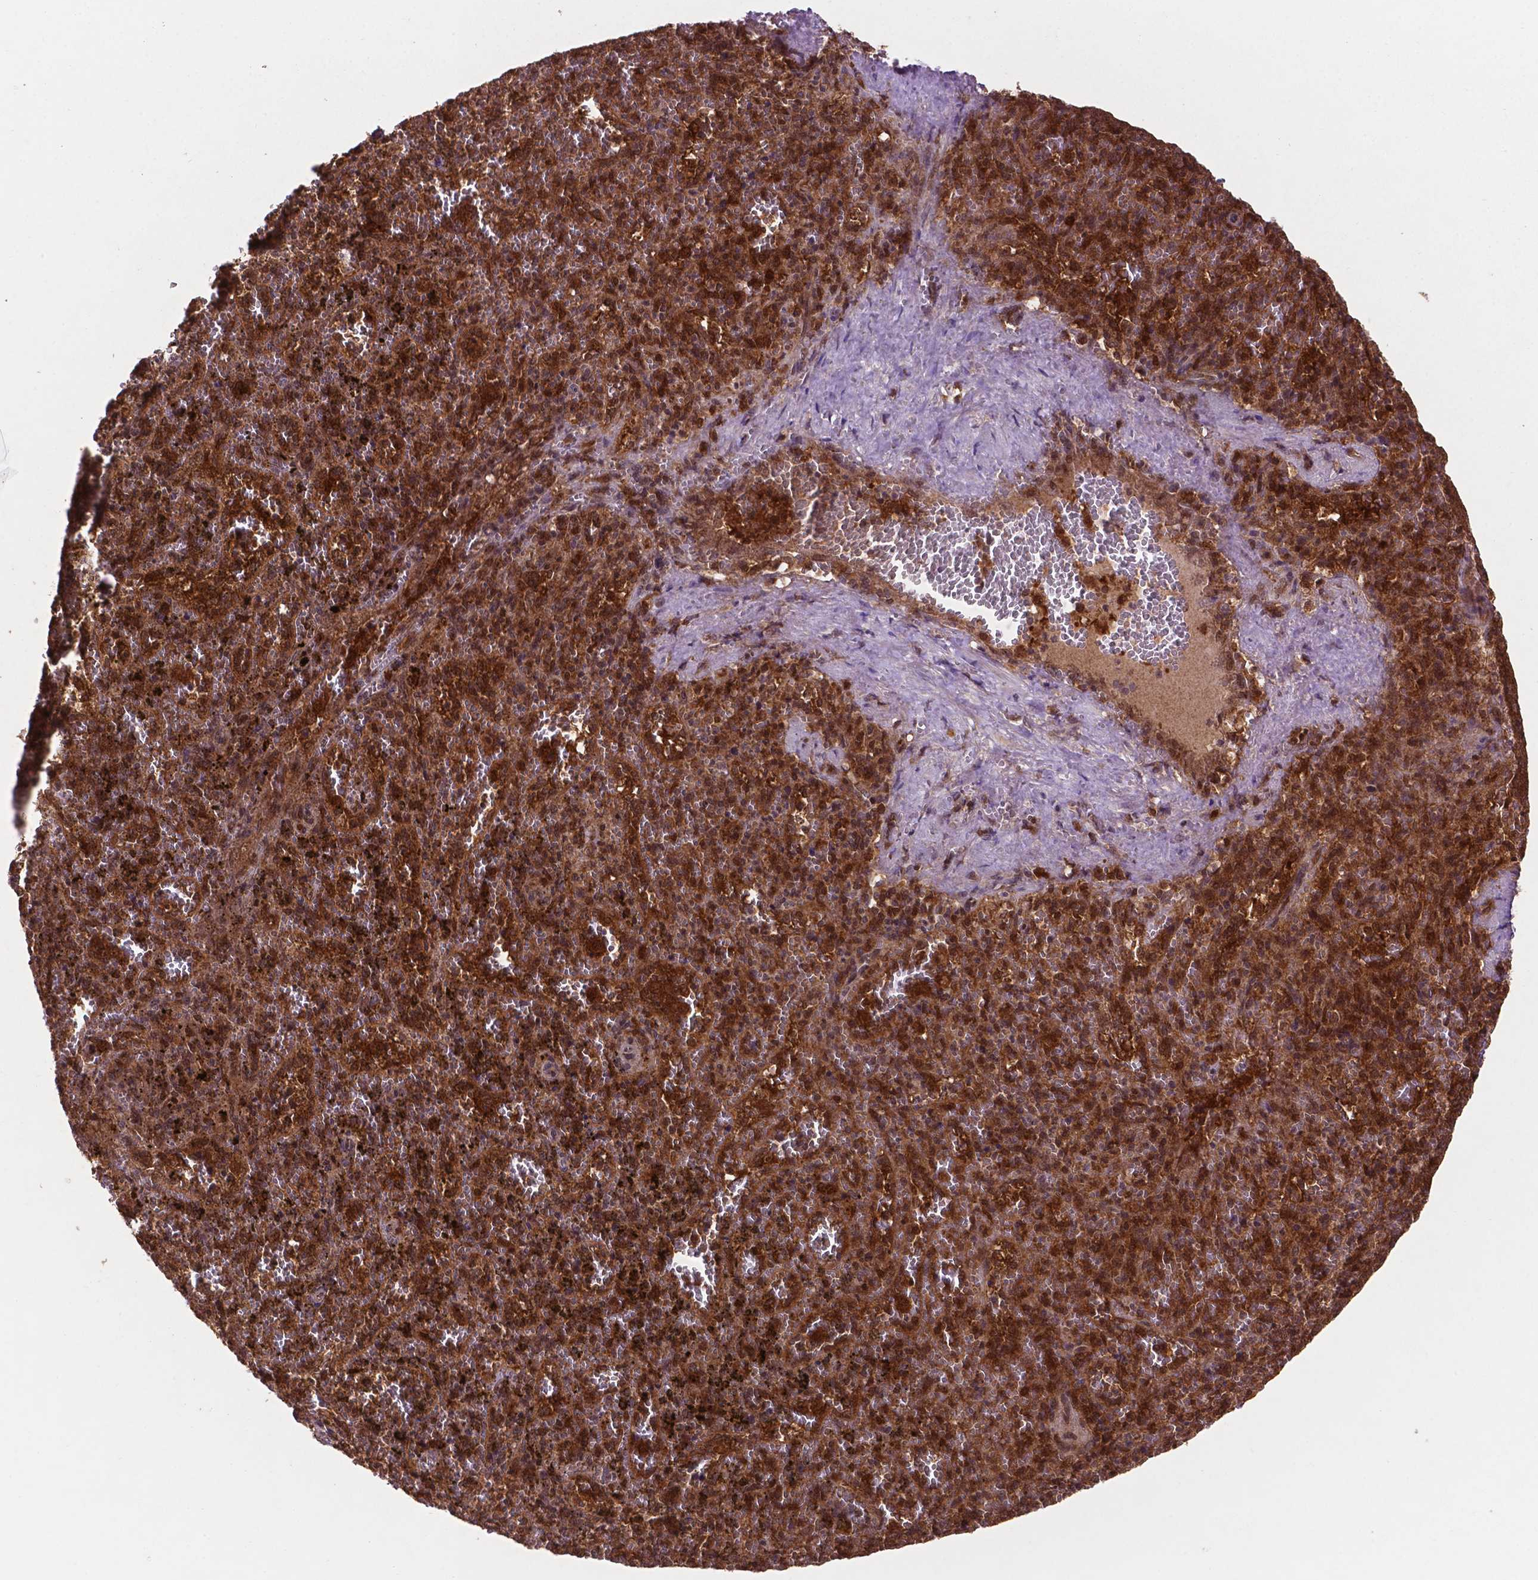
{"staining": {"intensity": "strong", "quantity": ">75%", "location": "cytoplasmic/membranous,nuclear"}, "tissue": "spleen", "cell_type": "Cells in red pulp", "image_type": "normal", "snomed": [{"axis": "morphology", "description": "Normal tissue, NOS"}, {"axis": "topography", "description": "Spleen"}], "caption": "Benign spleen was stained to show a protein in brown. There is high levels of strong cytoplasmic/membranous,nuclear positivity in about >75% of cells in red pulp.", "gene": "UBE2L6", "patient": {"sex": "female", "age": 50}}